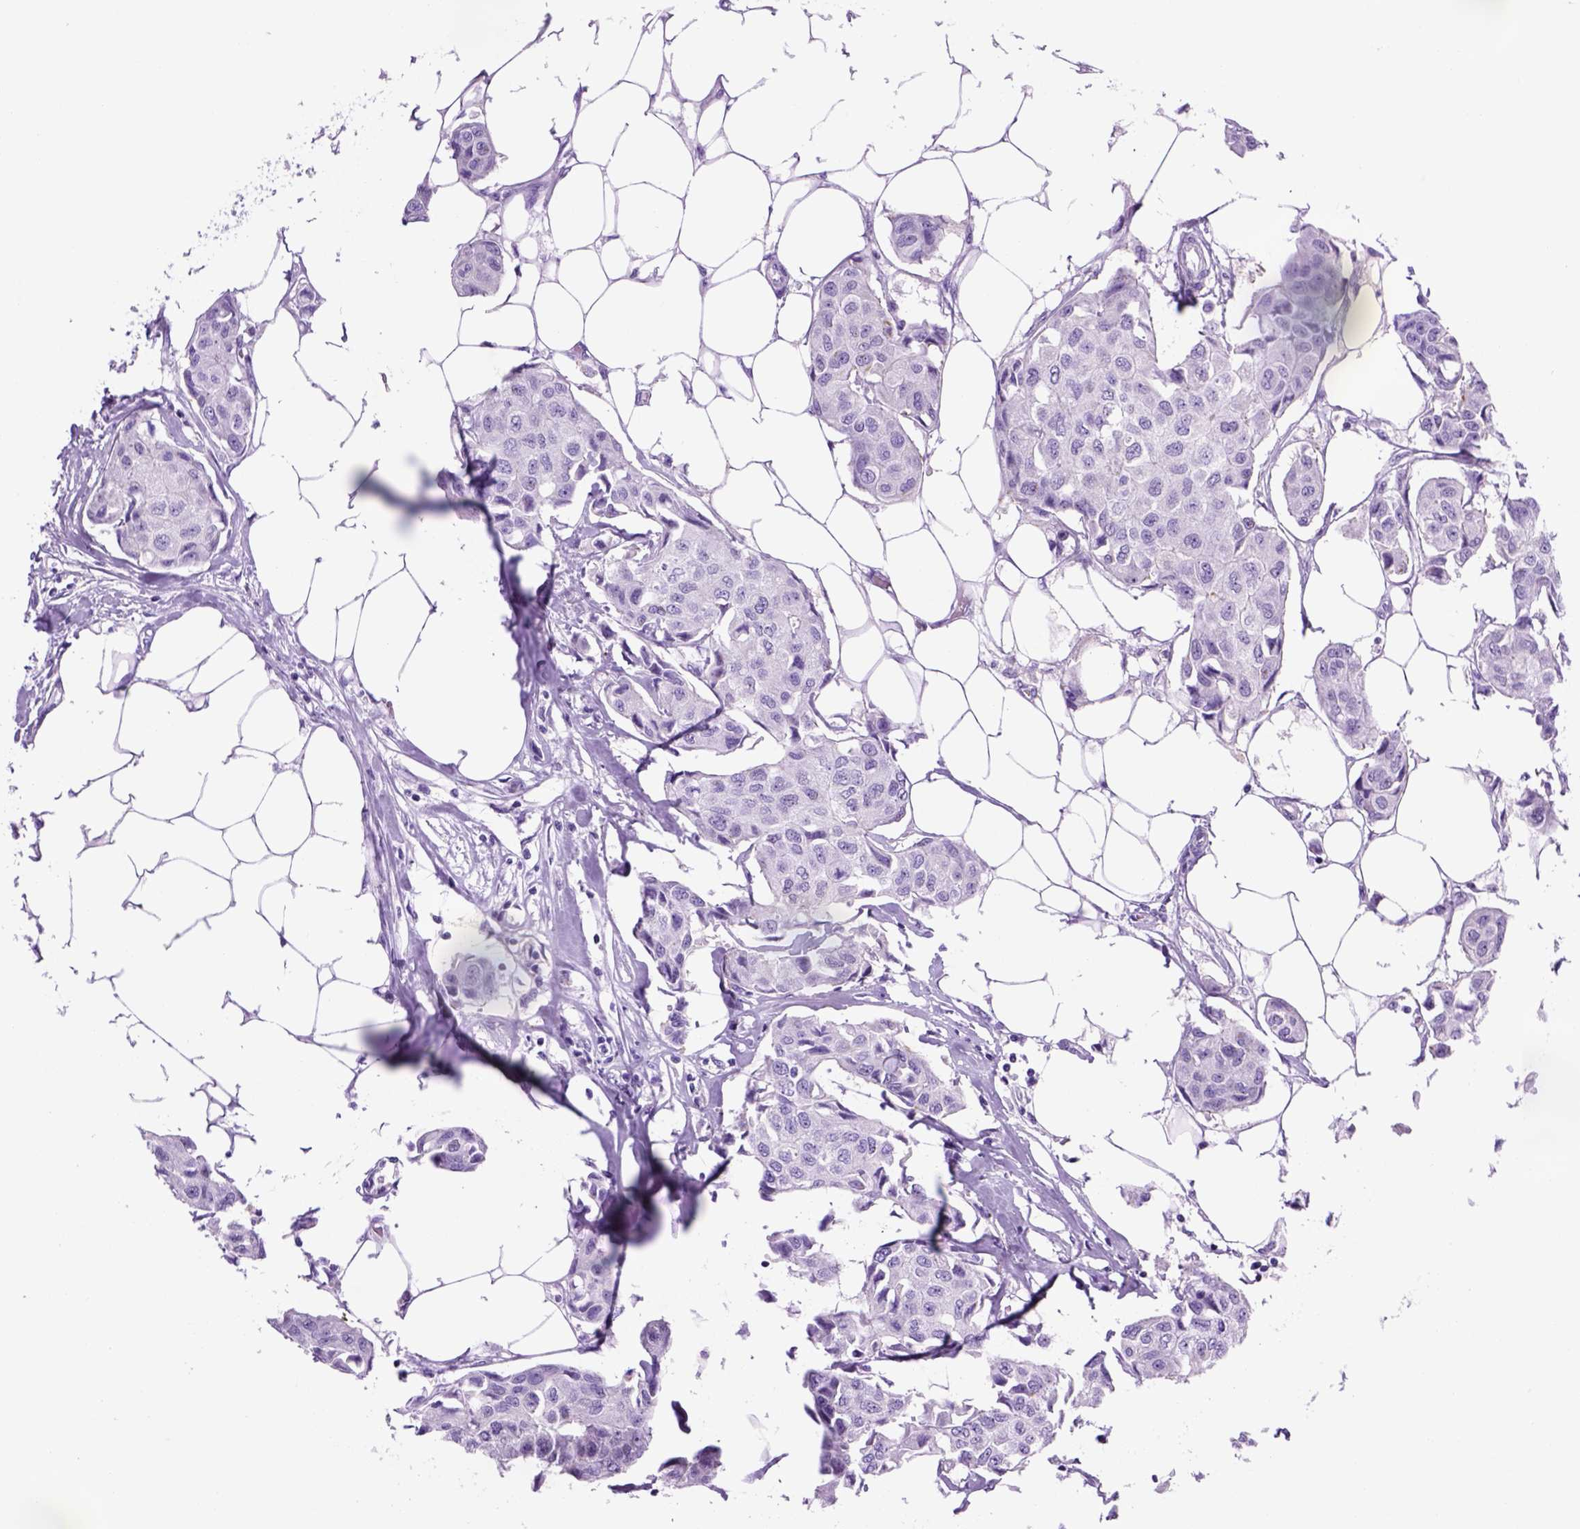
{"staining": {"intensity": "negative", "quantity": "none", "location": "none"}, "tissue": "breast cancer", "cell_type": "Tumor cells", "image_type": "cancer", "snomed": [{"axis": "morphology", "description": "Duct carcinoma"}, {"axis": "topography", "description": "Breast"}, {"axis": "topography", "description": "Lymph node"}], "caption": "The image exhibits no significant positivity in tumor cells of intraductal carcinoma (breast).", "gene": "HHIPL2", "patient": {"sex": "female", "age": 80}}